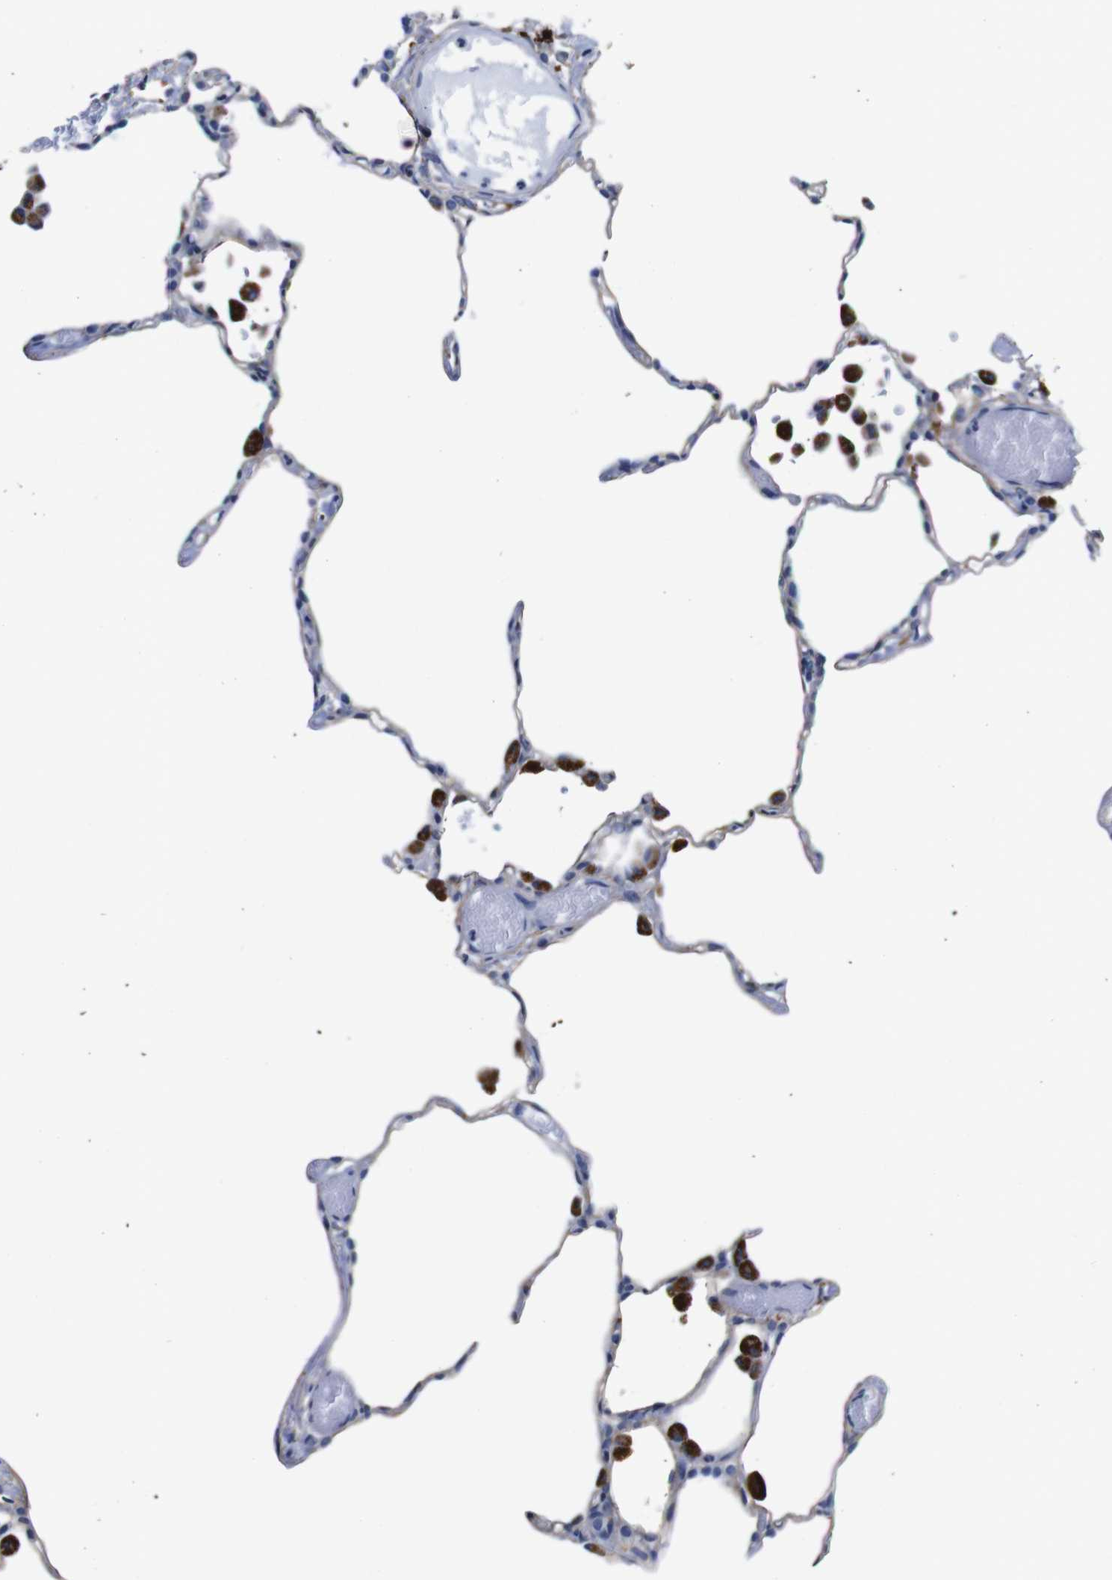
{"staining": {"intensity": "weak", "quantity": "25%-75%", "location": "cytoplasmic/membranous"}, "tissue": "lung", "cell_type": "Alveolar cells", "image_type": "normal", "snomed": [{"axis": "morphology", "description": "Normal tissue, NOS"}, {"axis": "topography", "description": "Lung"}], "caption": "DAB (3,3'-diaminobenzidine) immunohistochemical staining of normal lung reveals weak cytoplasmic/membranous protein expression in about 25%-75% of alveolar cells. (Brightfield microscopy of DAB IHC at high magnification).", "gene": "GIMAP2", "patient": {"sex": "female", "age": 49}}